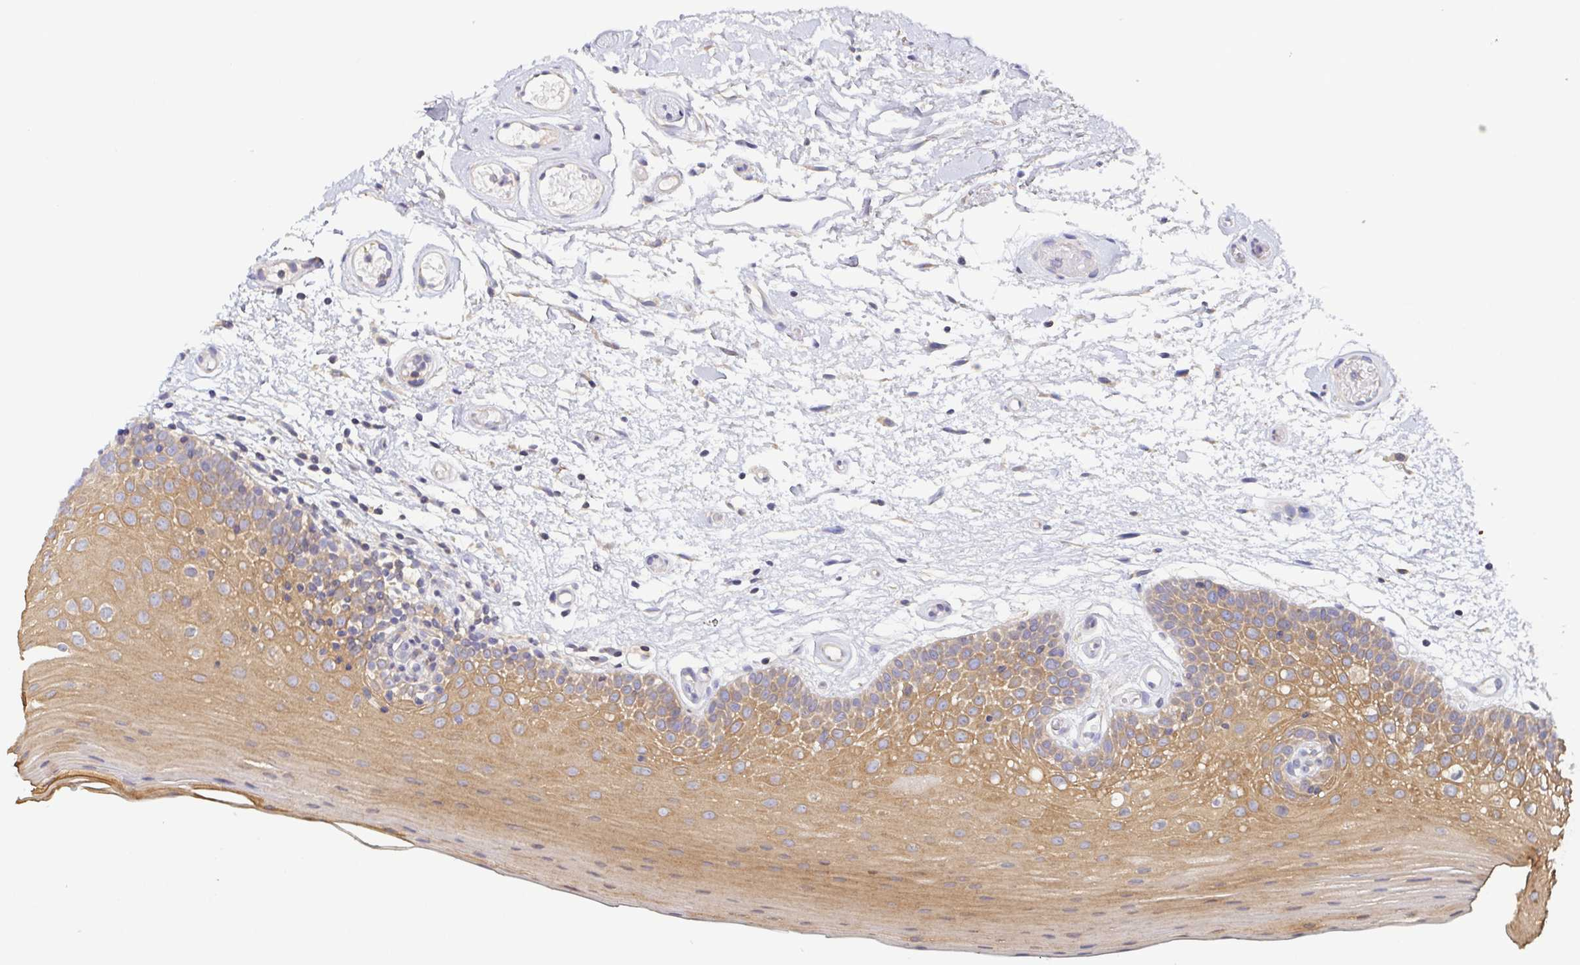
{"staining": {"intensity": "moderate", "quantity": ">75%", "location": "cytoplasmic/membranous"}, "tissue": "oral mucosa", "cell_type": "Squamous epithelial cells", "image_type": "normal", "snomed": [{"axis": "morphology", "description": "Normal tissue, NOS"}, {"axis": "morphology", "description": "Squamous cell carcinoma, NOS"}, {"axis": "topography", "description": "Oral tissue"}, {"axis": "topography", "description": "Tounge, NOS"}, {"axis": "topography", "description": "Head-Neck"}], "caption": "Protein staining of unremarkable oral mucosa exhibits moderate cytoplasmic/membranous positivity in approximately >75% of squamous epithelial cells.", "gene": "TUFT1", "patient": {"sex": "male", "age": 62}}